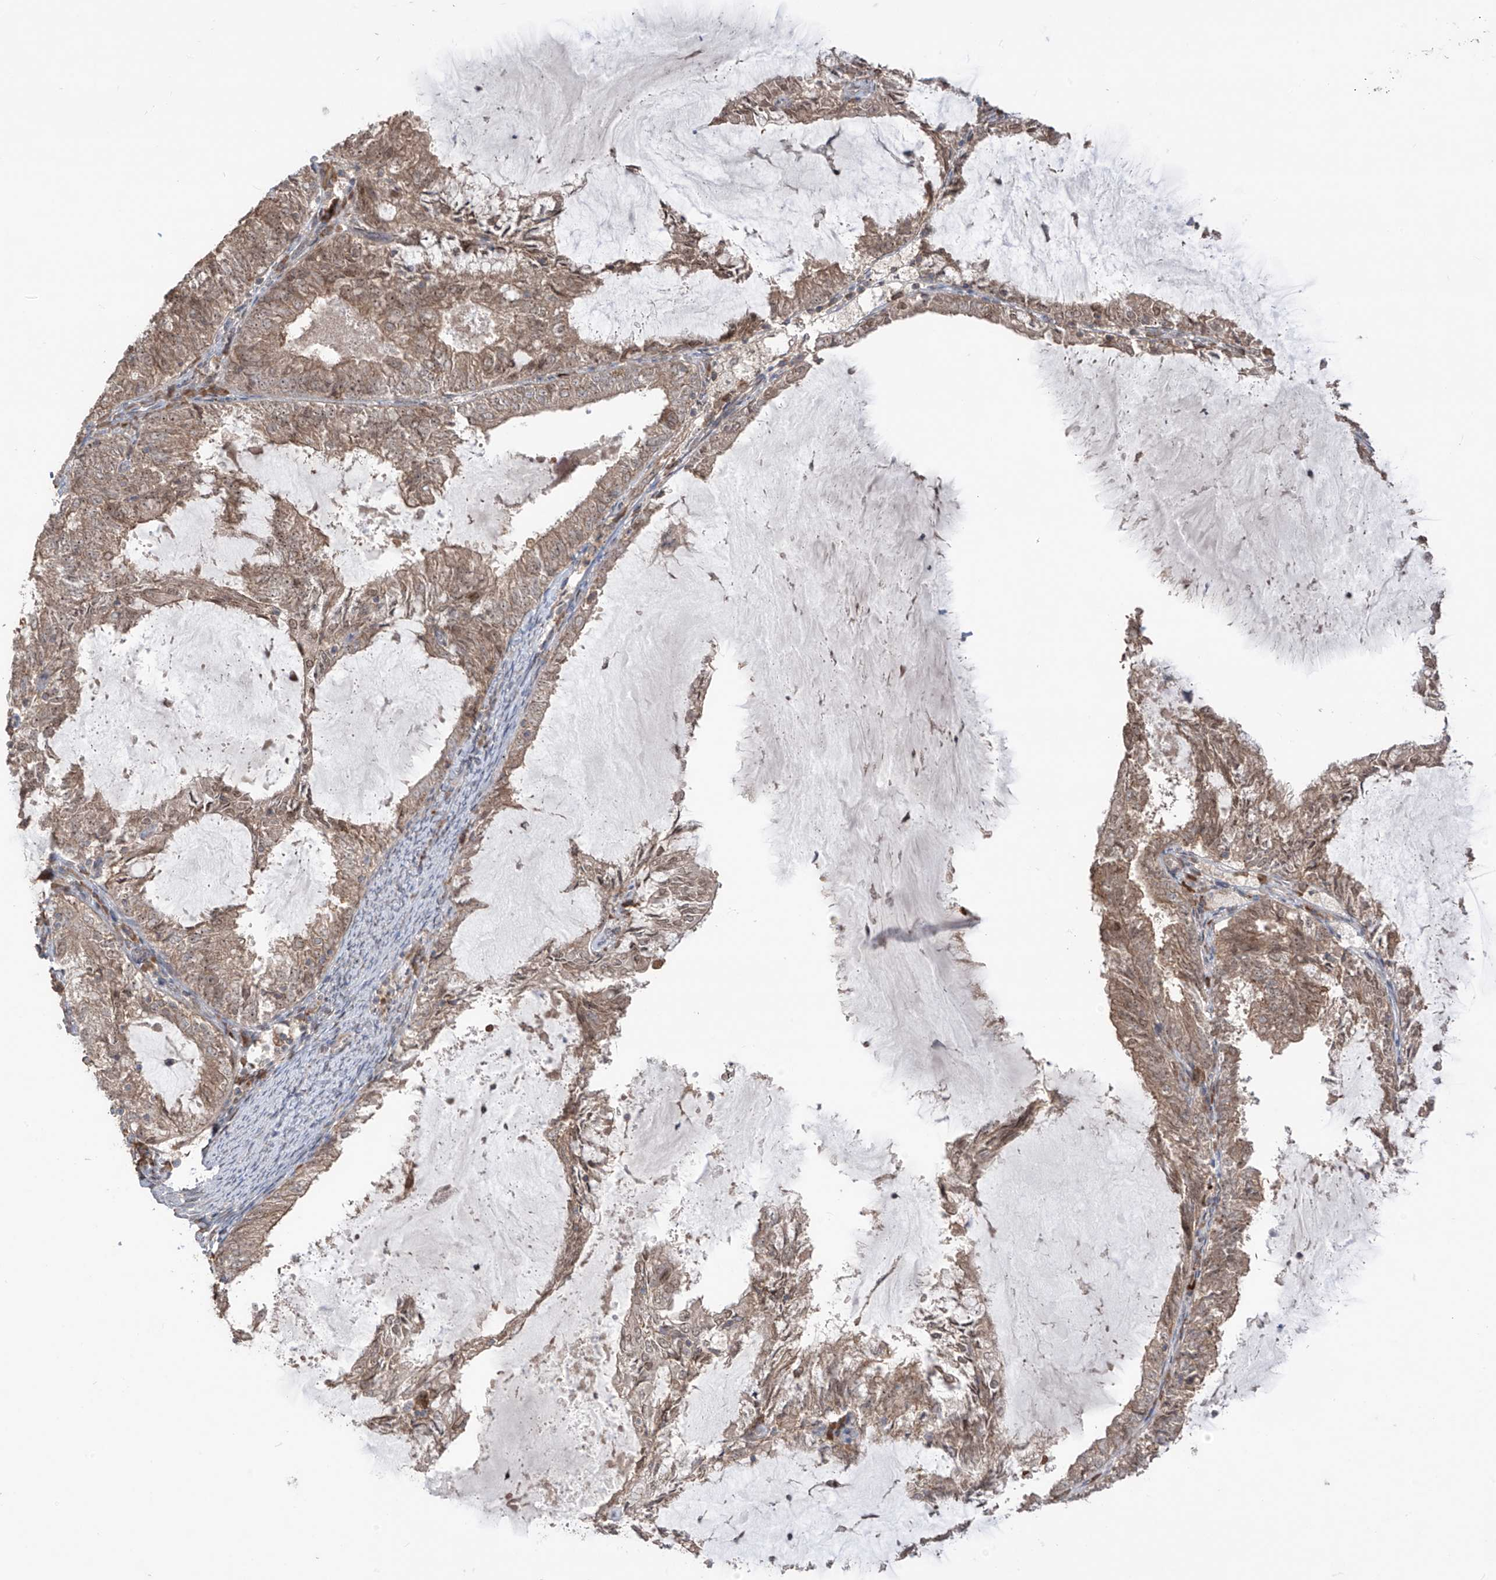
{"staining": {"intensity": "weak", "quantity": ">75%", "location": "cytoplasmic/membranous"}, "tissue": "endometrial cancer", "cell_type": "Tumor cells", "image_type": "cancer", "snomed": [{"axis": "morphology", "description": "Adenocarcinoma, NOS"}, {"axis": "topography", "description": "Endometrium"}], "caption": "Endometrial adenocarcinoma tissue displays weak cytoplasmic/membranous staining in approximately >75% of tumor cells The protein of interest is shown in brown color, while the nuclei are stained blue.", "gene": "LRRC74A", "patient": {"sex": "female", "age": 57}}